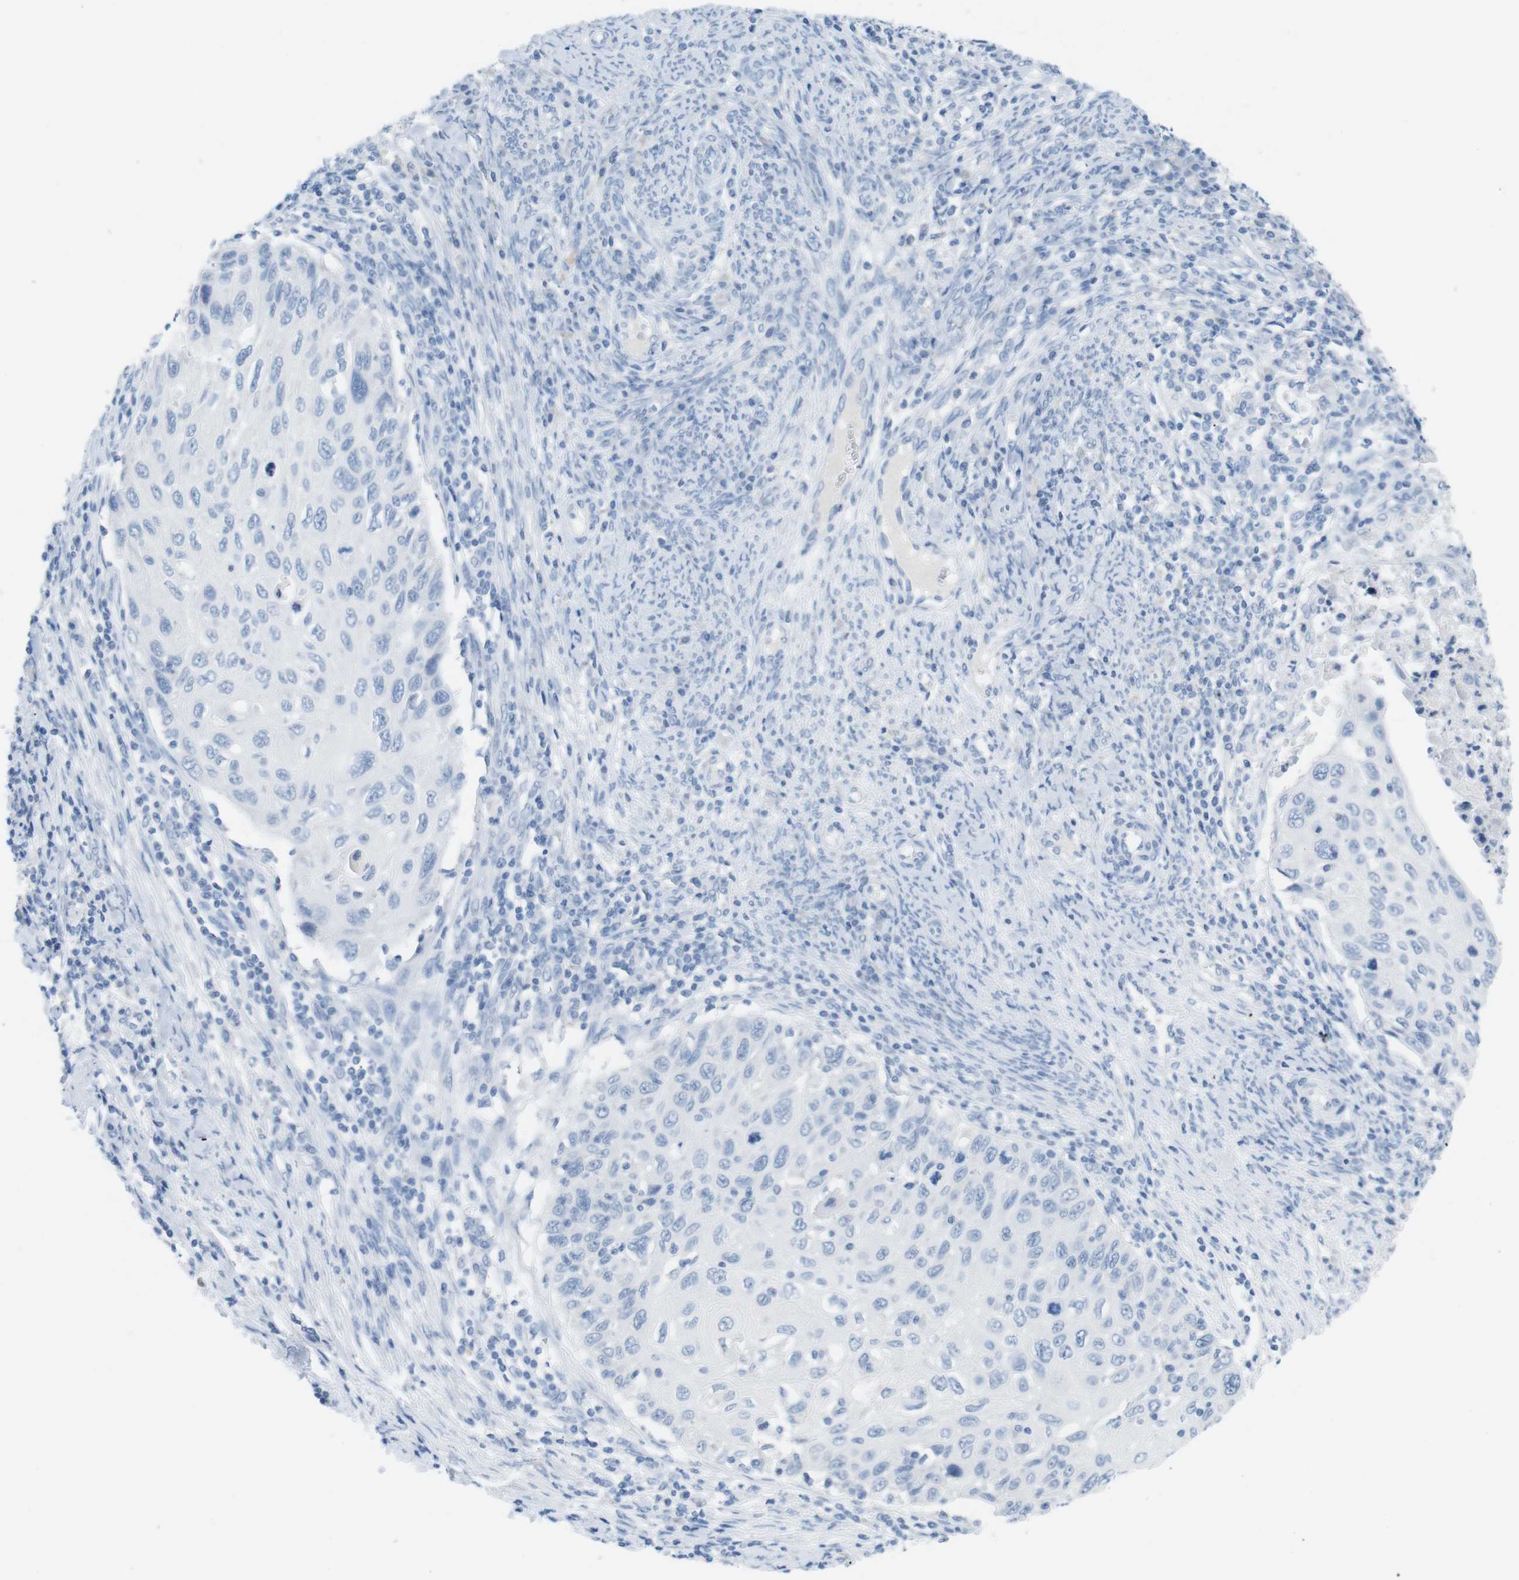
{"staining": {"intensity": "negative", "quantity": "none", "location": "none"}, "tissue": "cervical cancer", "cell_type": "Tumor cells", "image_type": "cancer", "snomed": [{"axis": "morphology", "description": "Squamous cell carcinoma, NOS"}, {"axis": "topography", "description": "Cervix"}], "caption": "A micrograph of human cervical cancer is negative for staining in tumor cells.", "gene": "HBG2", "patient": {"sex": "female", "age": 70}}